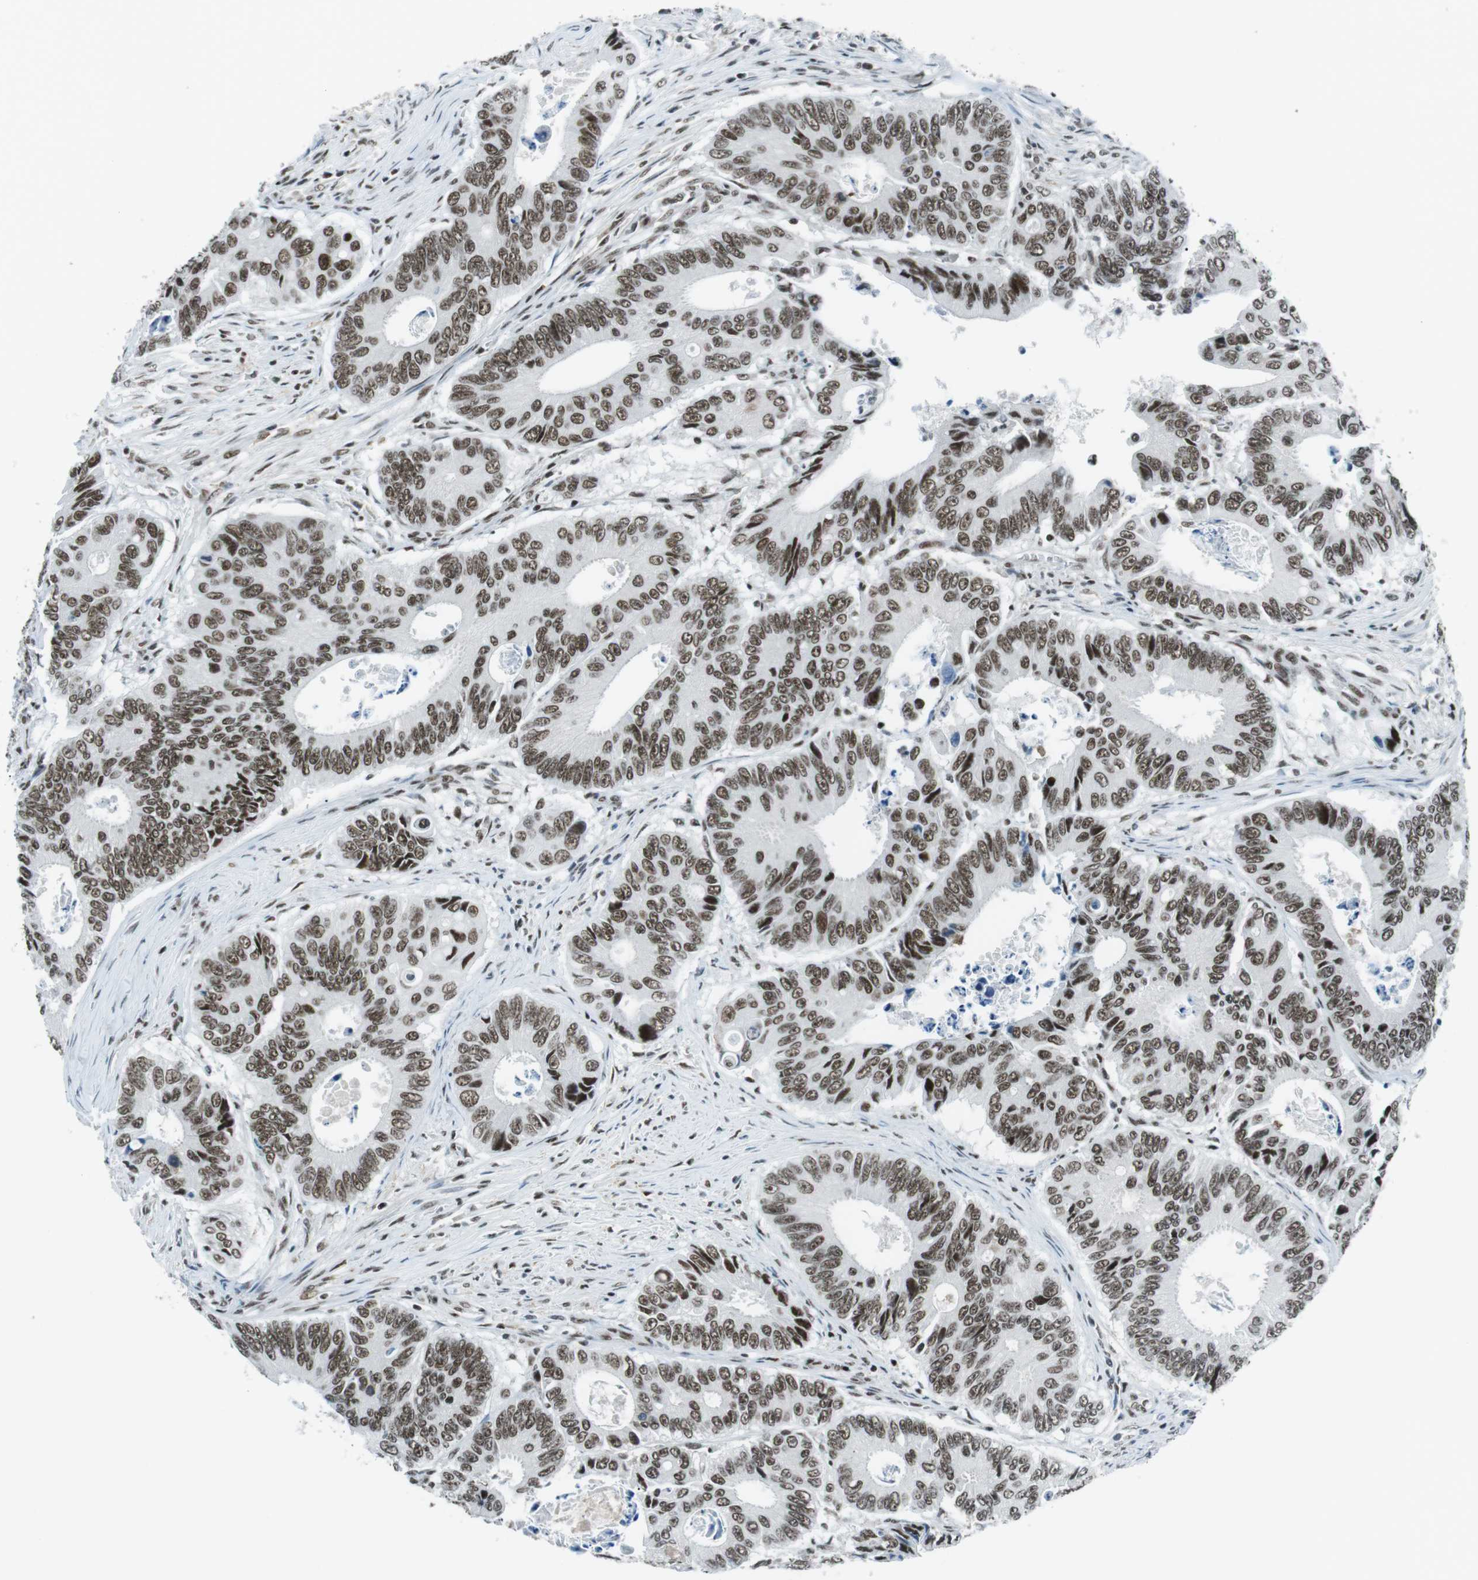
{"staining": {"intensity": "strong", "quantity": ">75%", "location": "nuclear"}, "tissue": "colorectal cancer", "cell_type": "Tumor cells", "image_type": "cancer", "snomed": [{"axis": "morphology", "description": "Inflammation, NOS"}, {"axis": "morphology", "description": "Adenocarcinoma, NOS"}, {"axis": "topography", "description": "Colon"}], "caption": "Protein staining by IHC shows strong nuclear positivity in about >75% of tumor cells in adenocarcinoma (colorectal). (DAB (3,3'-diaminobenzidine) IHC with brightfield microscopy, high magnification).", "gene": "TAF1", "patient": {"sex": "male", "age": 72}}